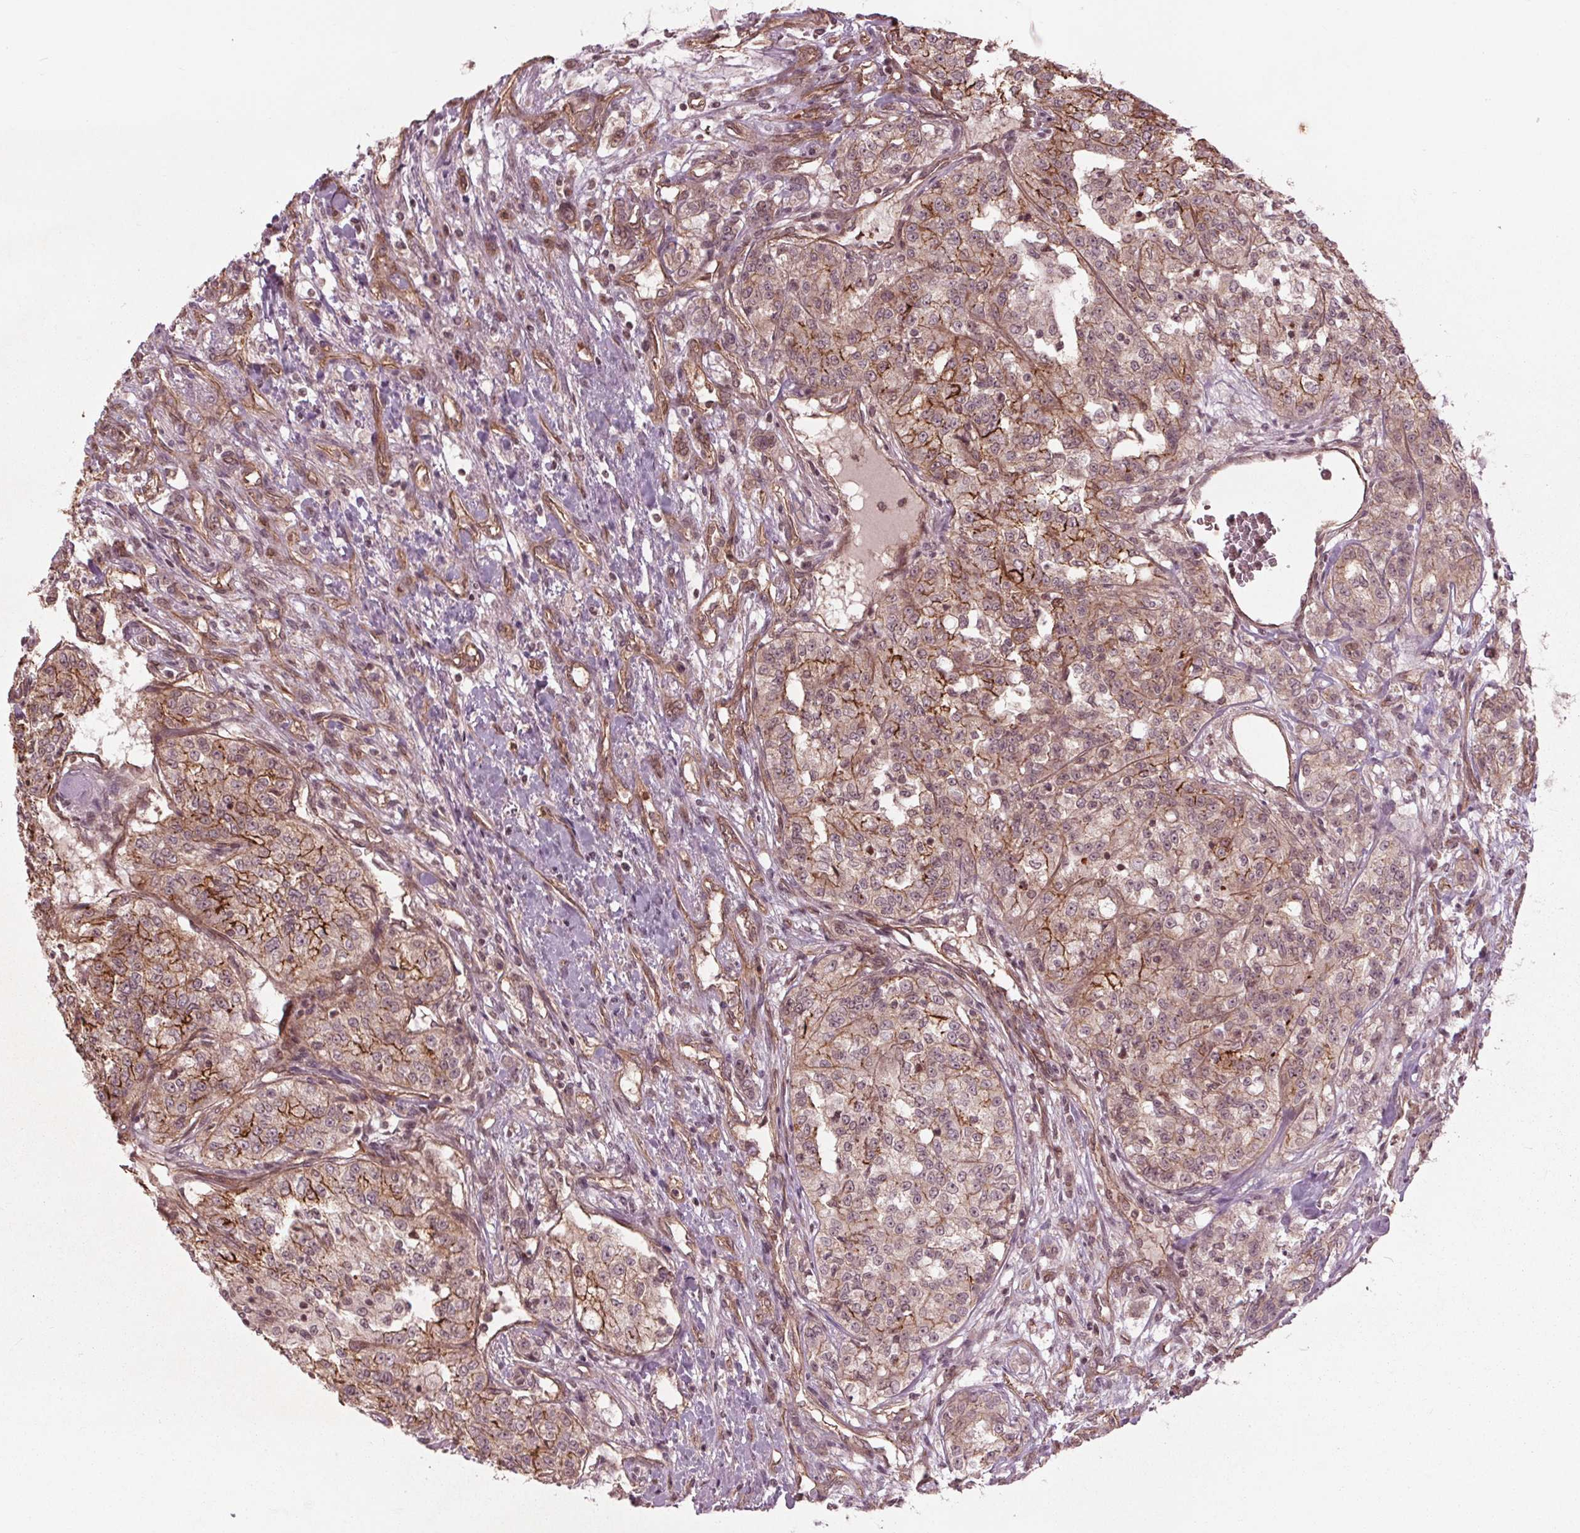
{"staining": {"intensity": "moderate", "quantity": "25%-75%", "location": "cytoplasmic/membranous"}, "tissue": "renal cancer", "cell_type": "Tumor cells", "image_type": "cancer", "snomed": [{"axis": "morphology", "description": "Adenocarcinoma, NOS"}, {"axis": "topography", "description": "Kidney"}], "caption": "Protein expression analysis of adenocarcinoma (renal) demonstrates moderate cytoplasmic/membranous positivity in about 25%-75% of tumor cells.", "gene": "BTBD1", "patient": {"sex": "female", "age": 63}}